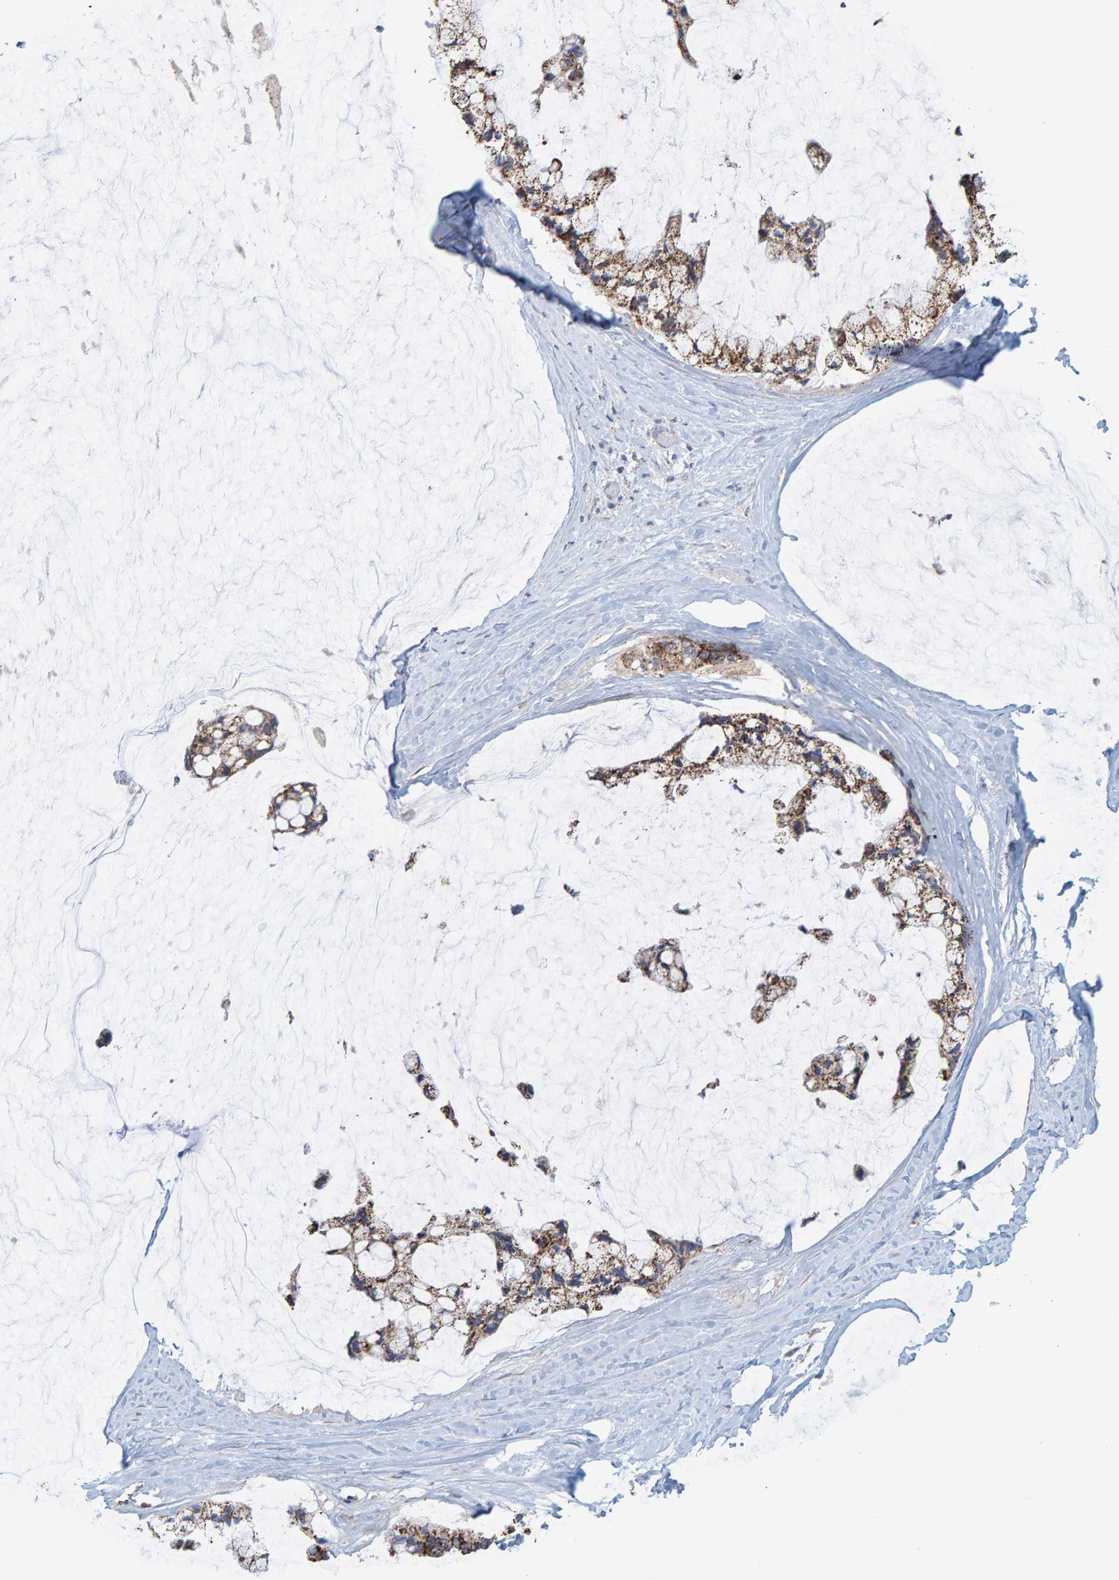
{"staining": {"intensity": "moderate", "quantity": ">75%", "location": "cytoplasmic/membranous"}, "tissue": "ovarian cancer", "cell_type": "Tumor cells", "image_type": "cancer", "snomed": [{"axis": "morphology", "description": "Cystadenocarcinoma, mucinous, NOS"}, {"axis": "topography", "description": "Ovary"}], "caption": "Tumor cells exhibit medium levels of moderate cytoplasmic/membranous expression in about >75% of cells in ovarian cancer (mucinous cystadenocarcinoma).", "gene": "B9D1", "patient": {"sex": "female", "age": 39}}